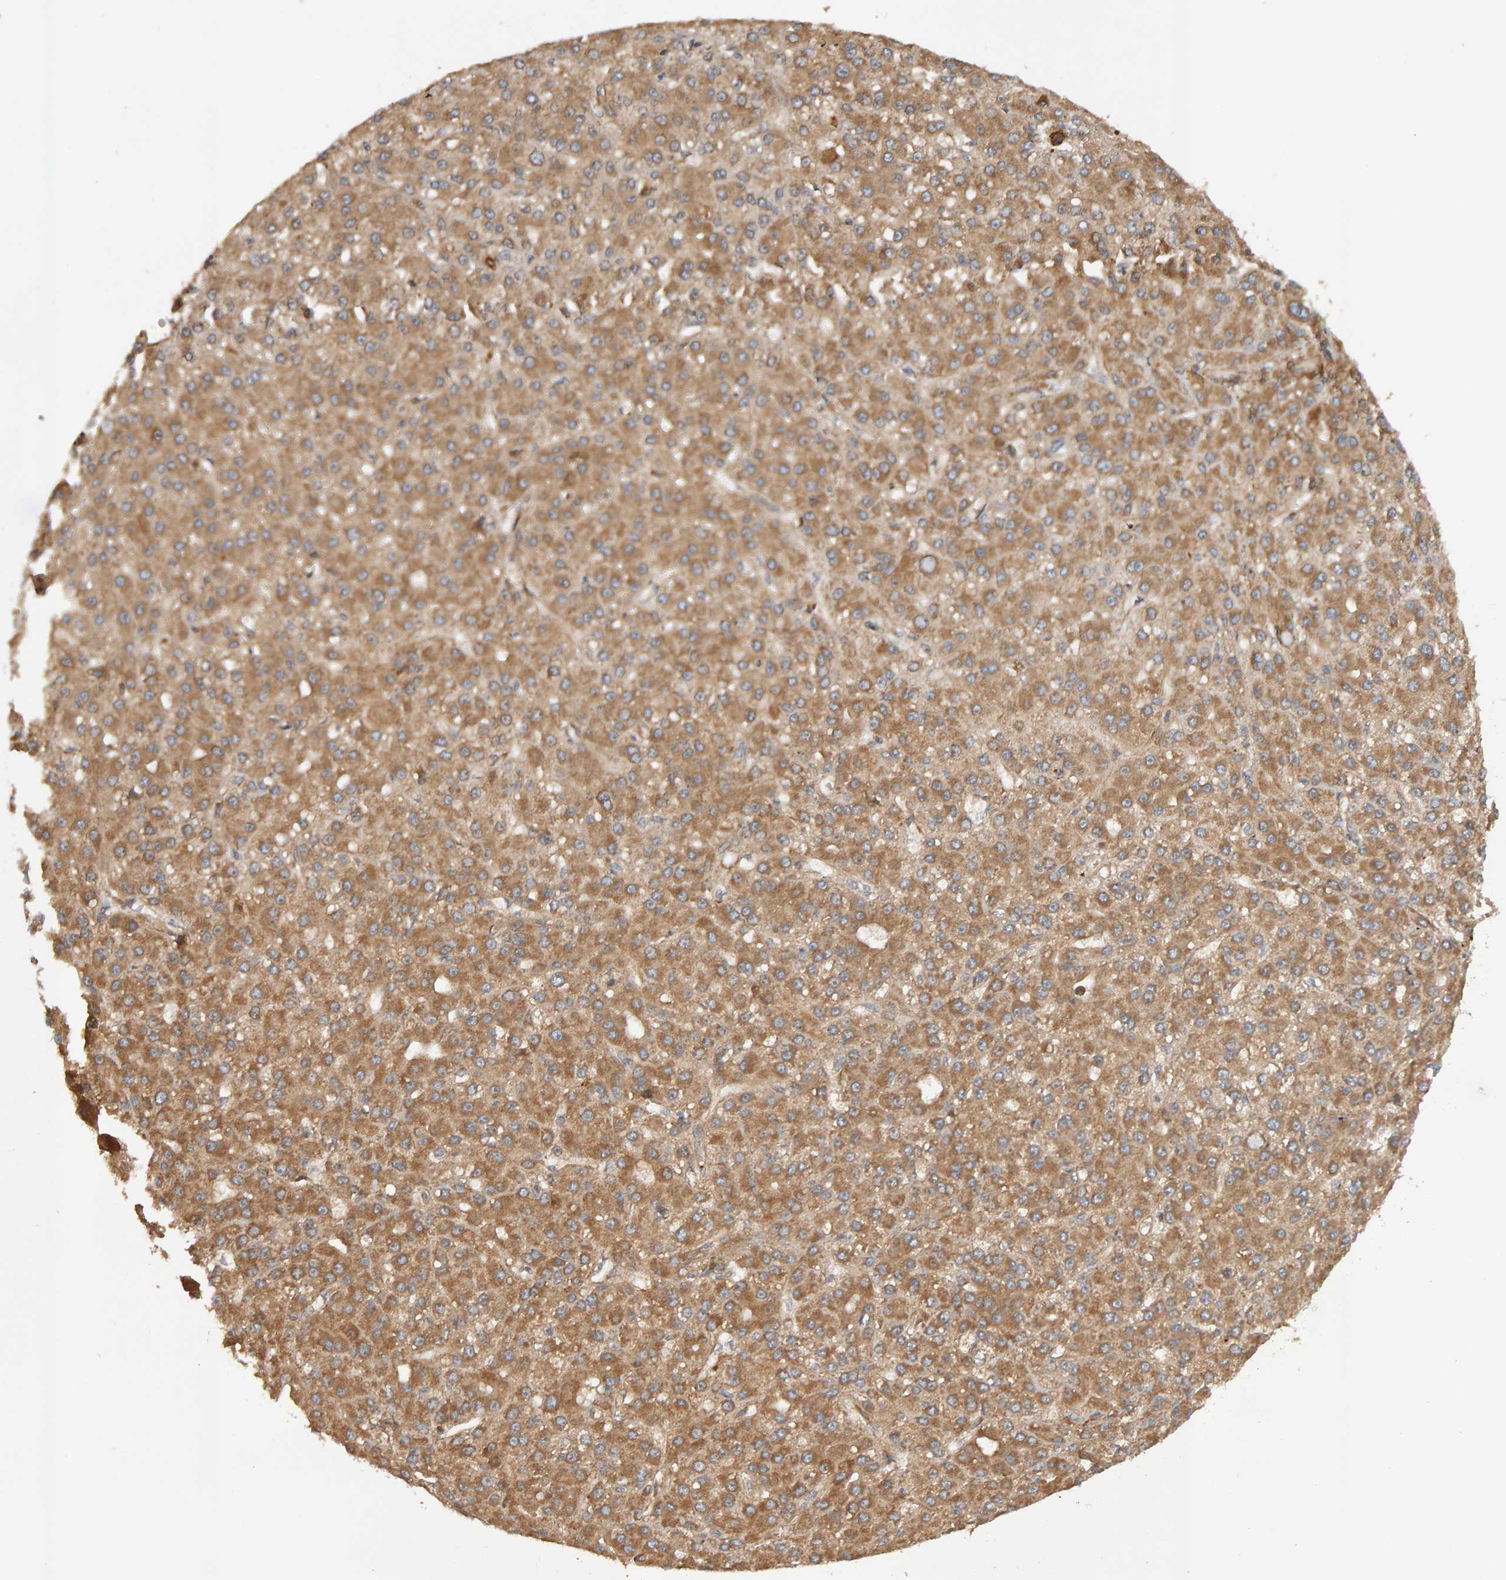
{"staining": {"intensity": "moderate", "quantity": ">75%", "location": "cytoplasmic/membranous"}, "tissue": "liver cancer", "cell_type": "Tumor cells", "image_type": "cancer", "snomed": [{"axis": "morphology", "description": "Carcinoma, Hepatocellular, NOS"}, {"axis": "topography", "description": "Liver"}], "caption": "Immunohistochemical staining of liver cancer (hepatocellular carcinoma) shows medium levels of moderate cytoplasmic/membranous staining in approximately >75% of tumor cells.", "gene": "SYNRG", "patient": {"sex": "male", "age": 67}}